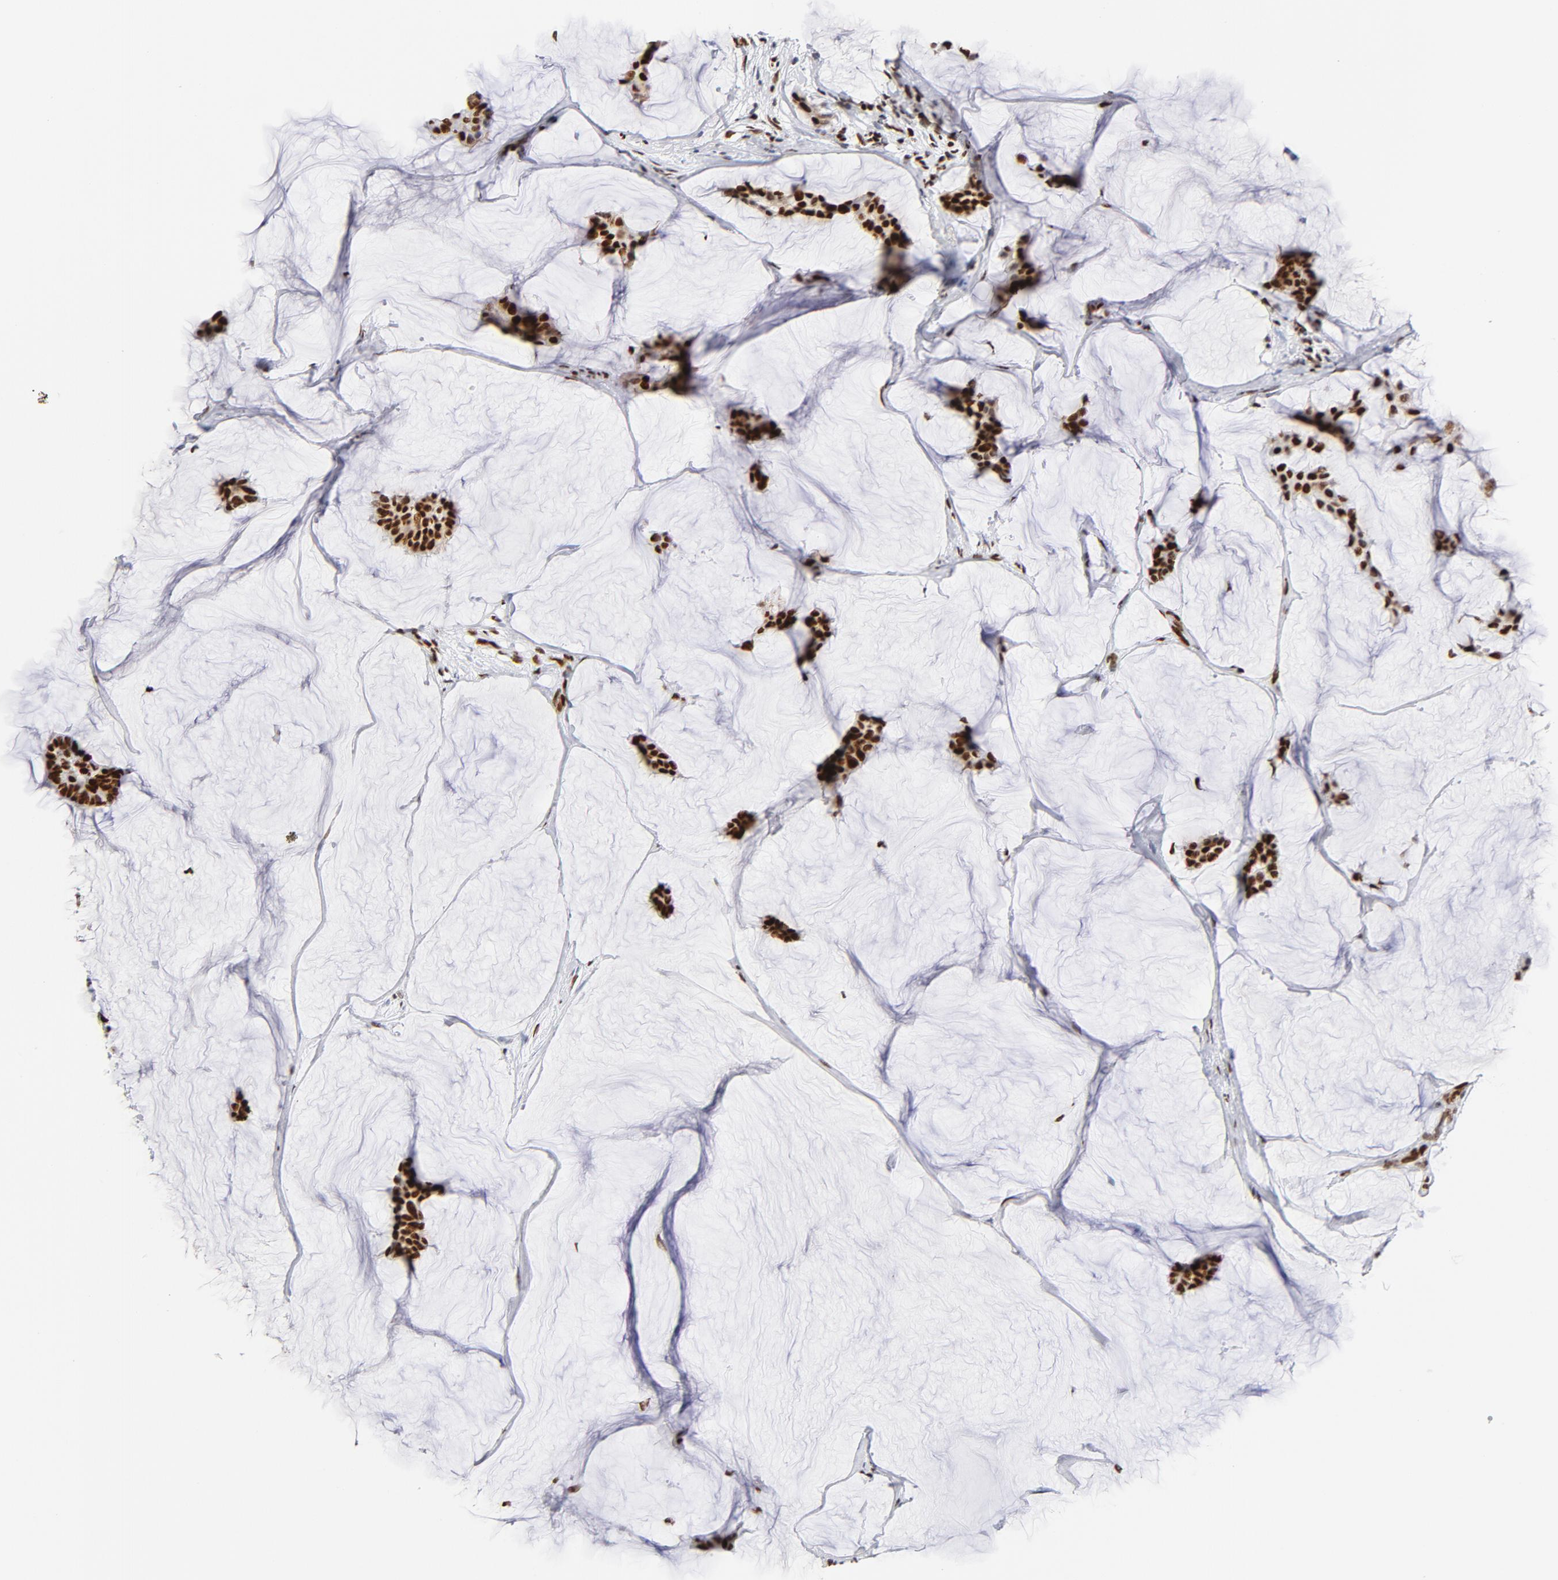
{"staining": {"intensity": "strong", "quantity": ">75%", "location": "nuclear"}, "tissue": "breast cancer", "cell_type": "Tumor cells", "image_type": "cancer", "snomed": [{"axis": "morphology", "description": "Duct carcinoma"}, {"axis": "topography", "description": "Breast"}], "caption": "High-power microscopy captured an immunohistochemistry micrograph of breast cancer, revealing strong nuclear staining in approximately >75% of tumor cells.", "gene": "XRCC5", "patient": {"sex": "female", "age": 93}}